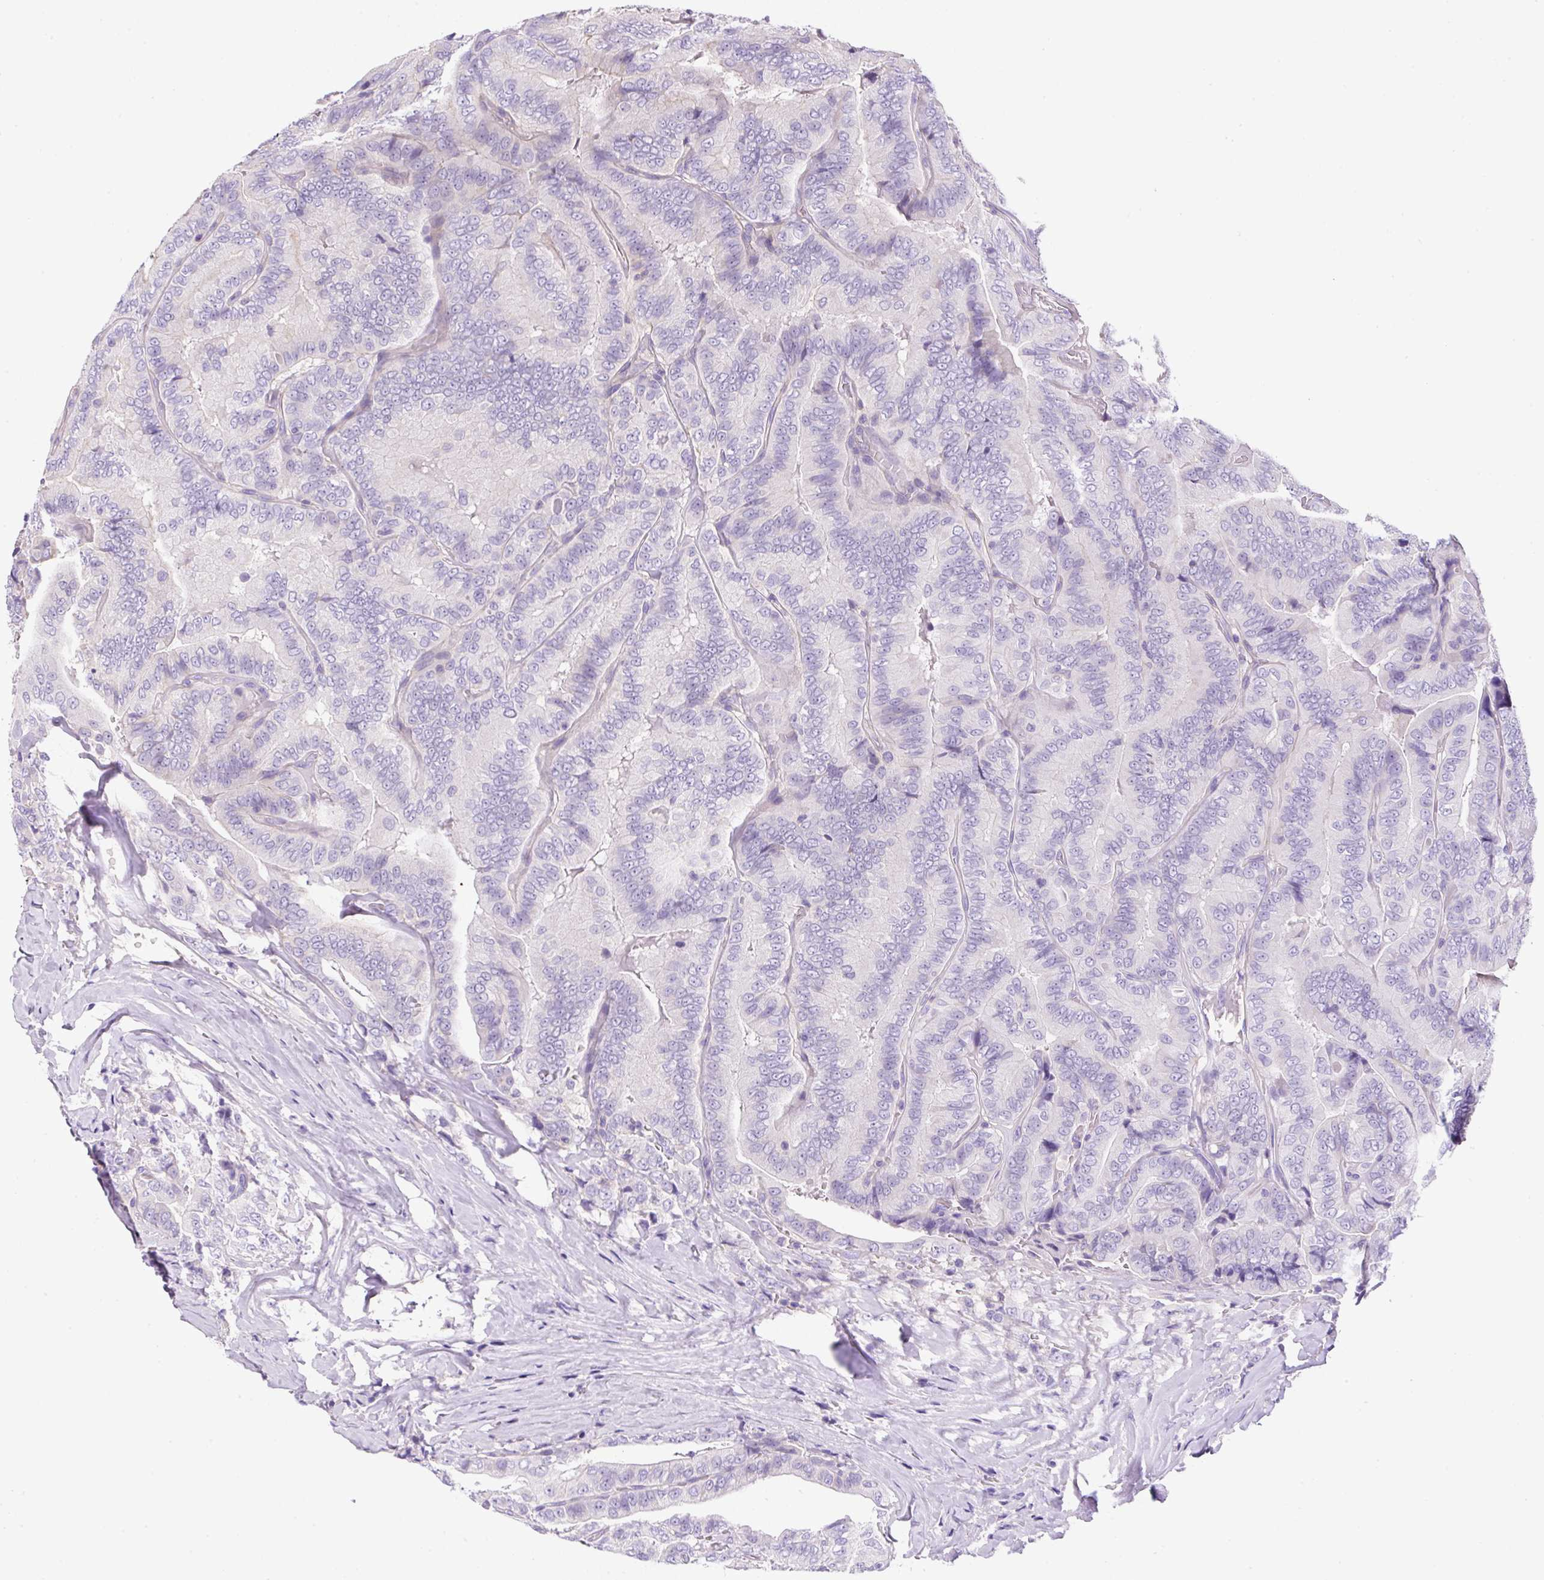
{"staining": {"intensity": "negative", "quantity": "none", "location": "none"}, "tissue": "thyroid cancer", "cell_type": "Tumor cells", "image_type": "cancer", "snomed": [{"axis": "morphology", "description": "Papillary adenocarcinoma, NOS"}, {"axis": "topography", "description": "Thyroid gland"}], "caption": "A high-resolution micrograph shows immunohistochemistry staining of thyroid papillary adenocarcinoma, which shows no significant staining in tumor cells.", "gene": "NPTN", "patient": {"sex": "male", "age": 61}}